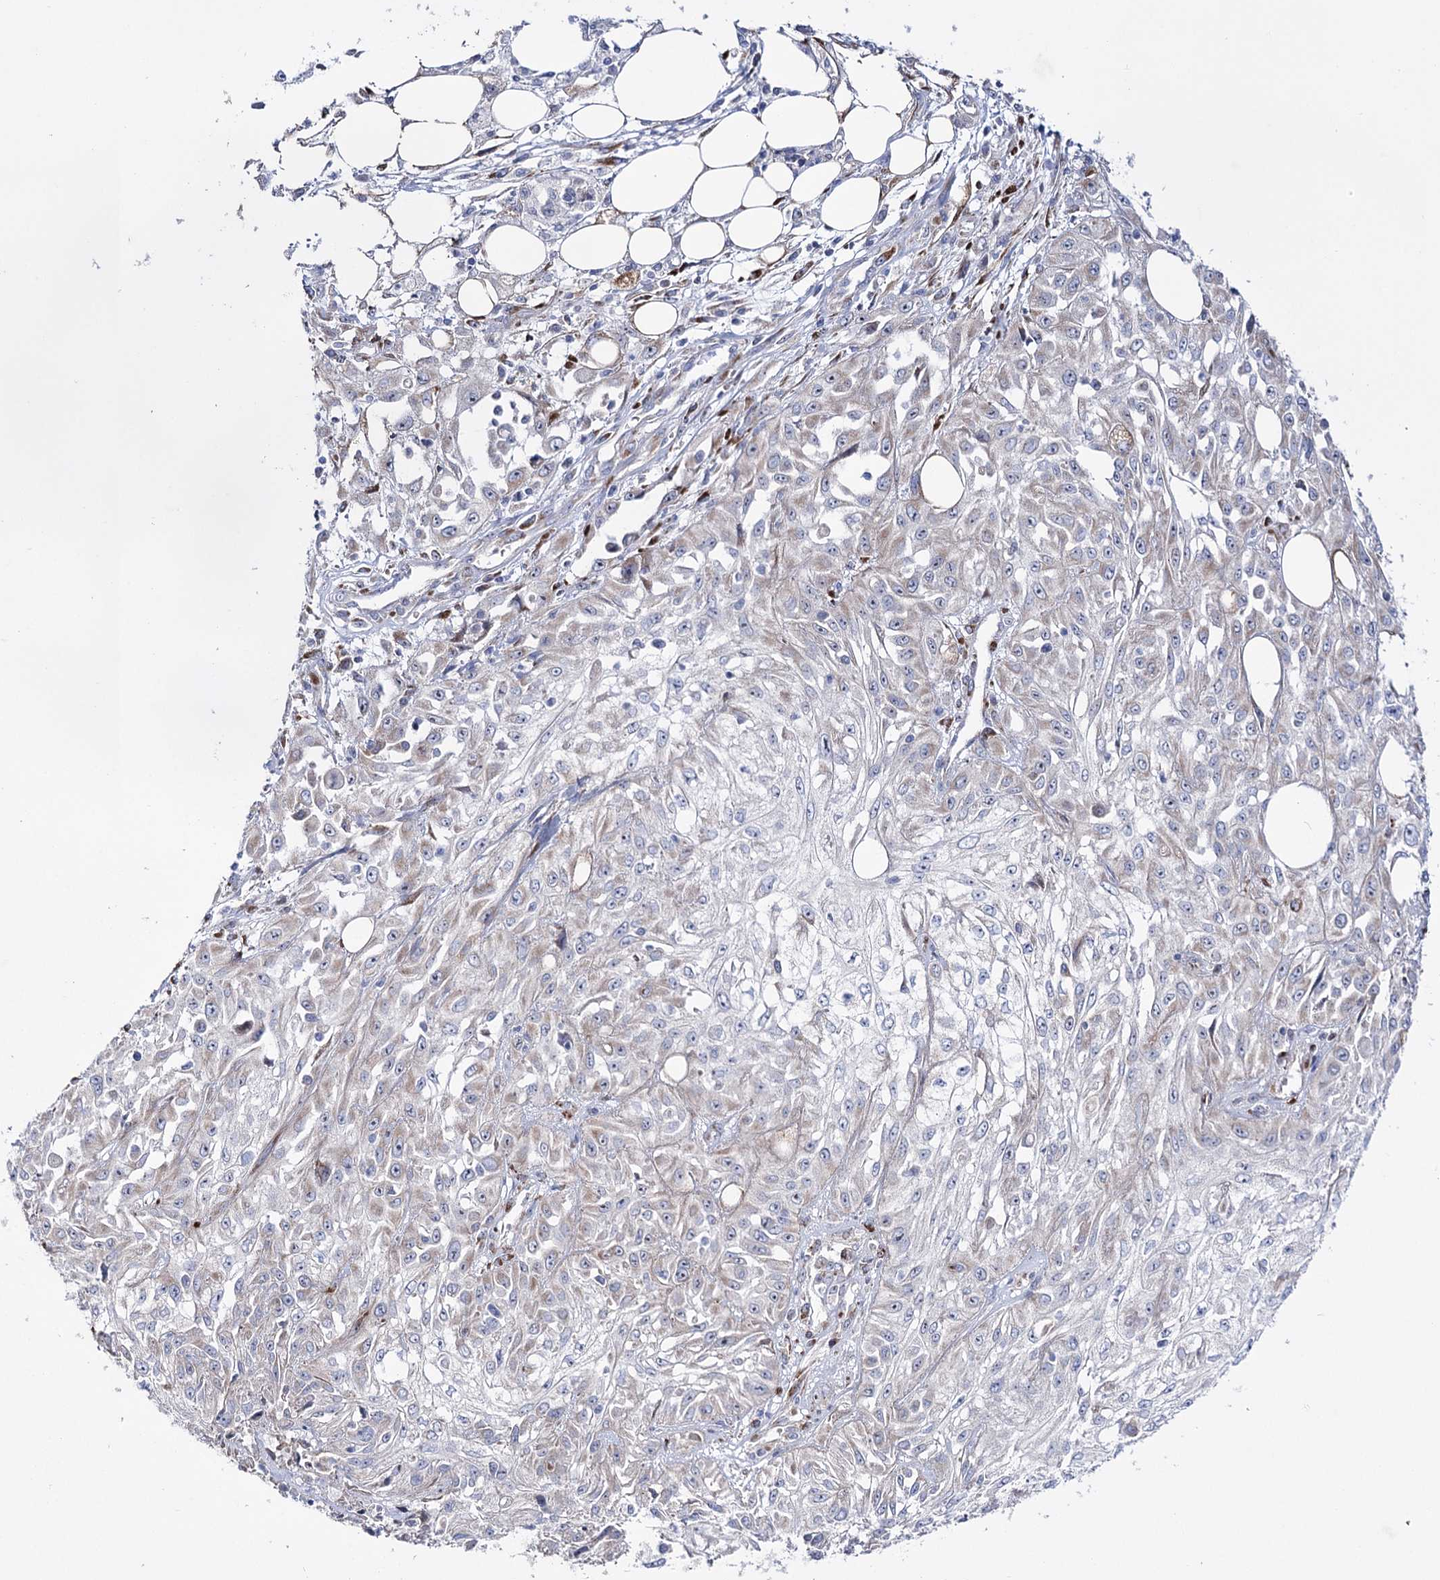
{"staining": {"intensity": "negative", "quantity": "none", "location": "none"}, "tissue": "skin cancer", "cell_type": "Tumor cells", "image_type": "cancer", "snomed": [{"axis": "morphology", "description": "Squamous cell carcinoma, NOS"}, {"axis": "morphology", "description": "Squamous cell carcinoma, metastatic, NOS"}, {"axis": "topography", "description": "Skin"}, {"axis": "topography", "description": "Lymph node"}], "caption": "Immunohistochemical staining of skin squamous cell carcinoma demonstrates no significant staining in tumor cells.", "gene": "METTL5", "patient": {"sex": "male", "age": 75}}